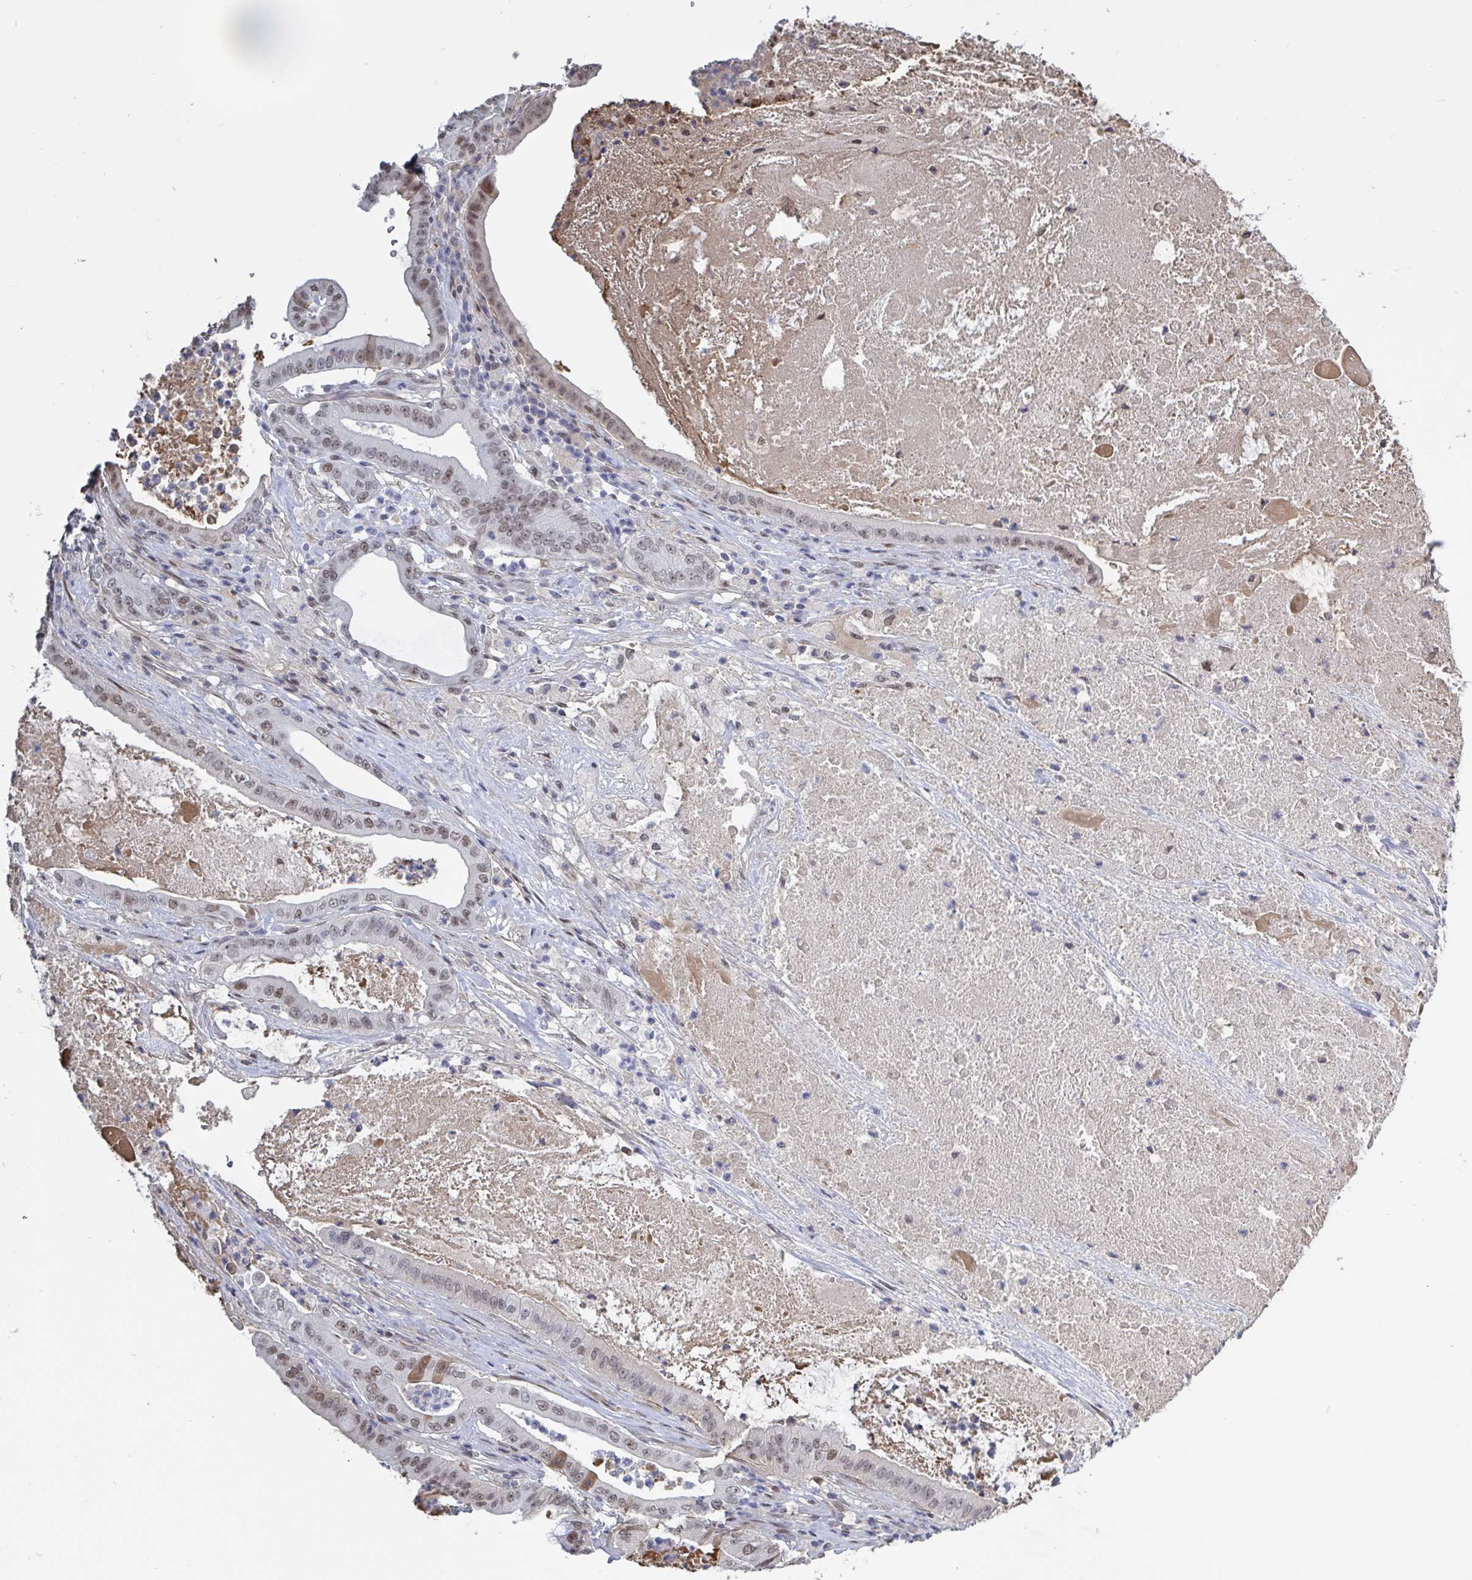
{"staining": {"intensity": "moderate", "quantity": "25%-75%", "location": "cytoplasmic/membranous,nuclear"}, "tissue": "pancreatic cancer", "cell_type": "Tumor cells", "image_type": "cancer", "snomed": [{"axis": "morphology", "description": "Adenocarcinoma, NOS"}, {"axis": "topography", "description": "Pancreas"}], "caption": "This is a photomicrograph of immunohistochemistry (IHC) staining of pancreatic cancer, which shows moderate expression in the cytoplasmic/membranous and nuclear of tumor cells.", "gene": "BCL7B", "patient": {"sex": "male", "age": 71}}